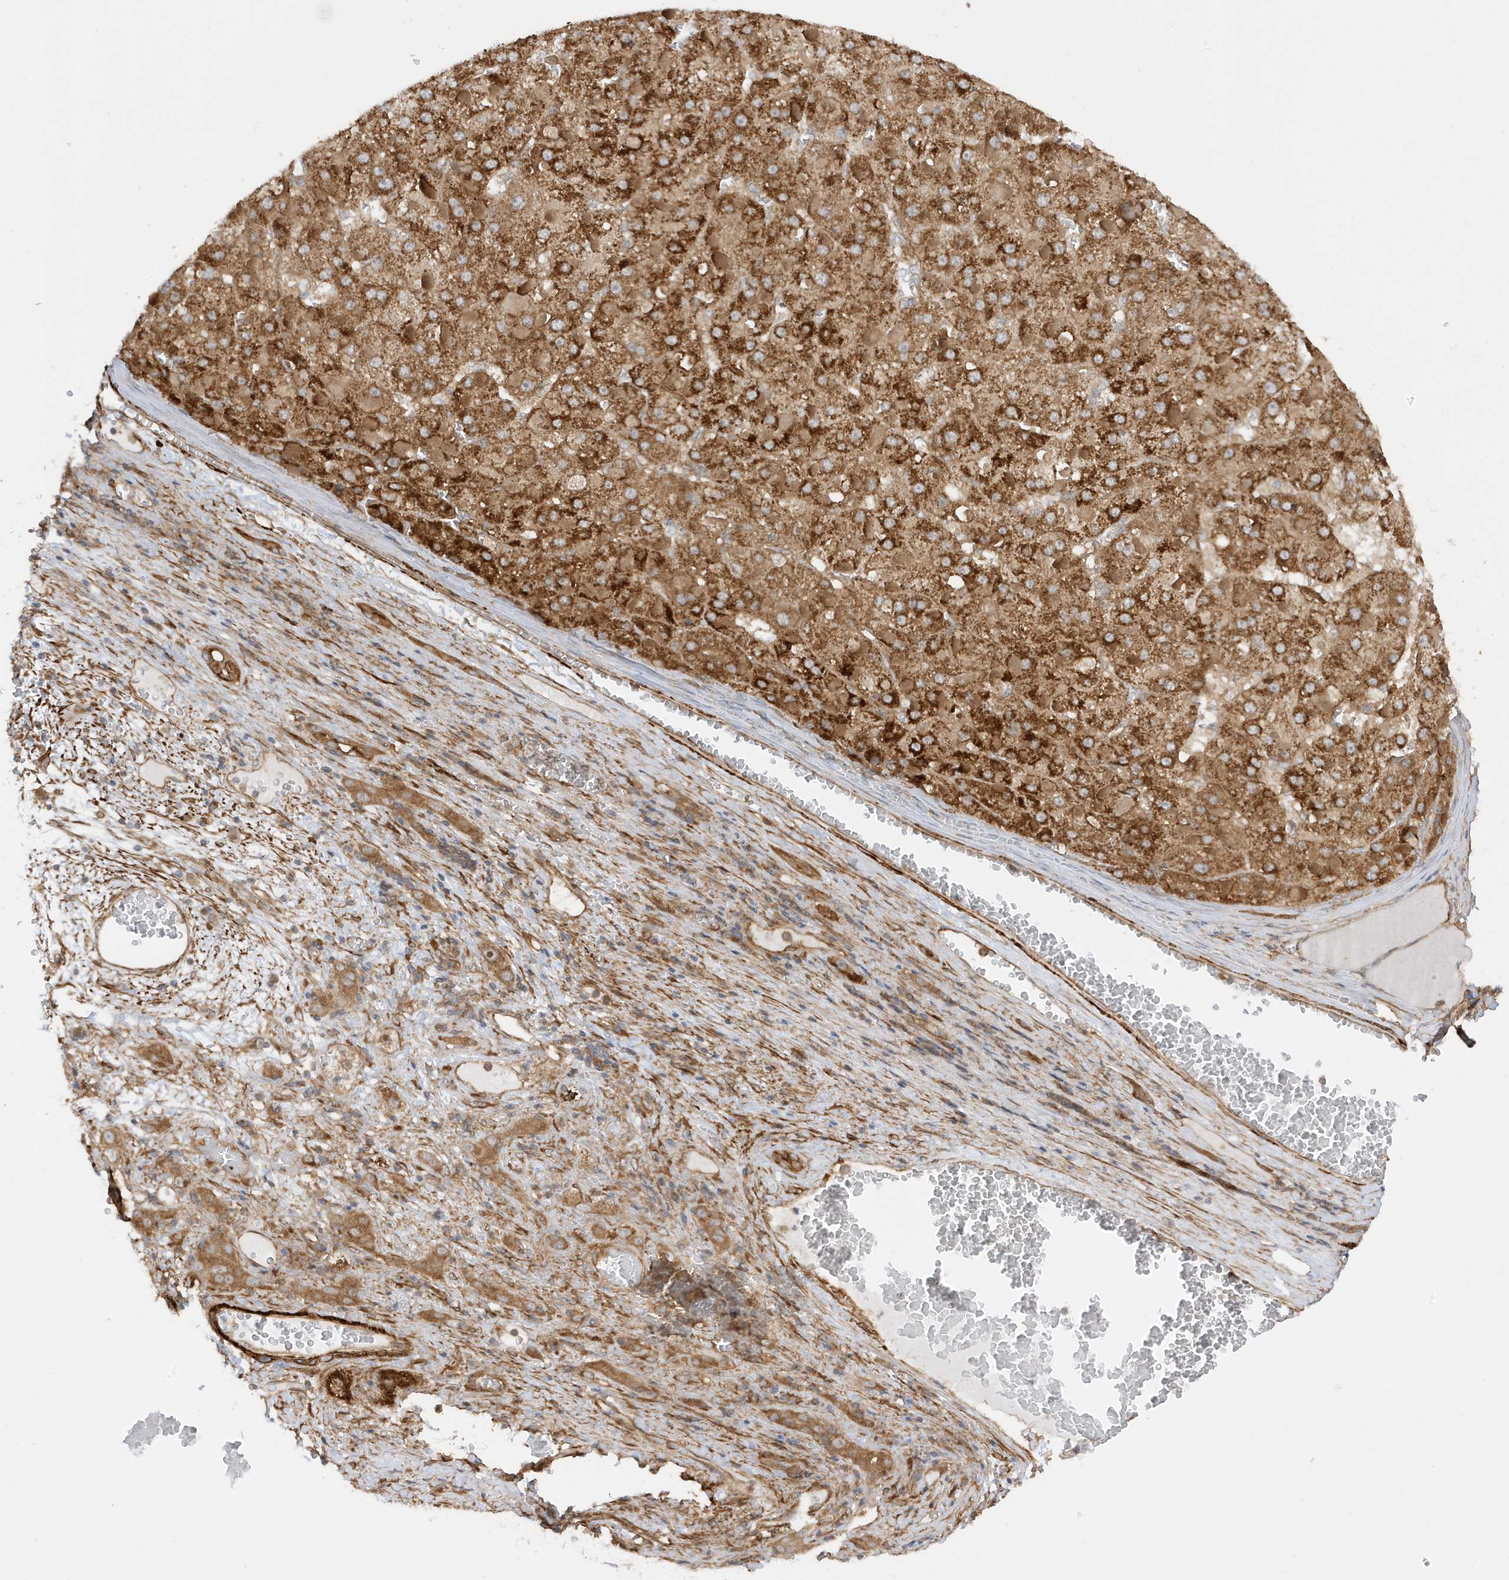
{"staining": {"intensity": "moderate", "quantity": ">75%", "location": "cytoplasmic/membranous"}, "tissue": "liver cancer", "cell_type": "Tumor cells", "image_type": "cancer", "snomed": [{"axis": "morphology", "description": "Carcinoma, Hepatocellular, NOS"}, {"axis": "topography", "description": "Liver"}], "caption": "High-magnification brightfield microscopy of liver cancer stained with DAB (3,3'-diaminobenzidine) (brown) and counterstained with hematoxylin (blue). tumor cells exhibit moderate cytoplasmic/membranous staining is identified in about>75% of cells.", "gene": "CDC42EP3", "patient": {"sex": "female", "age": 73}}